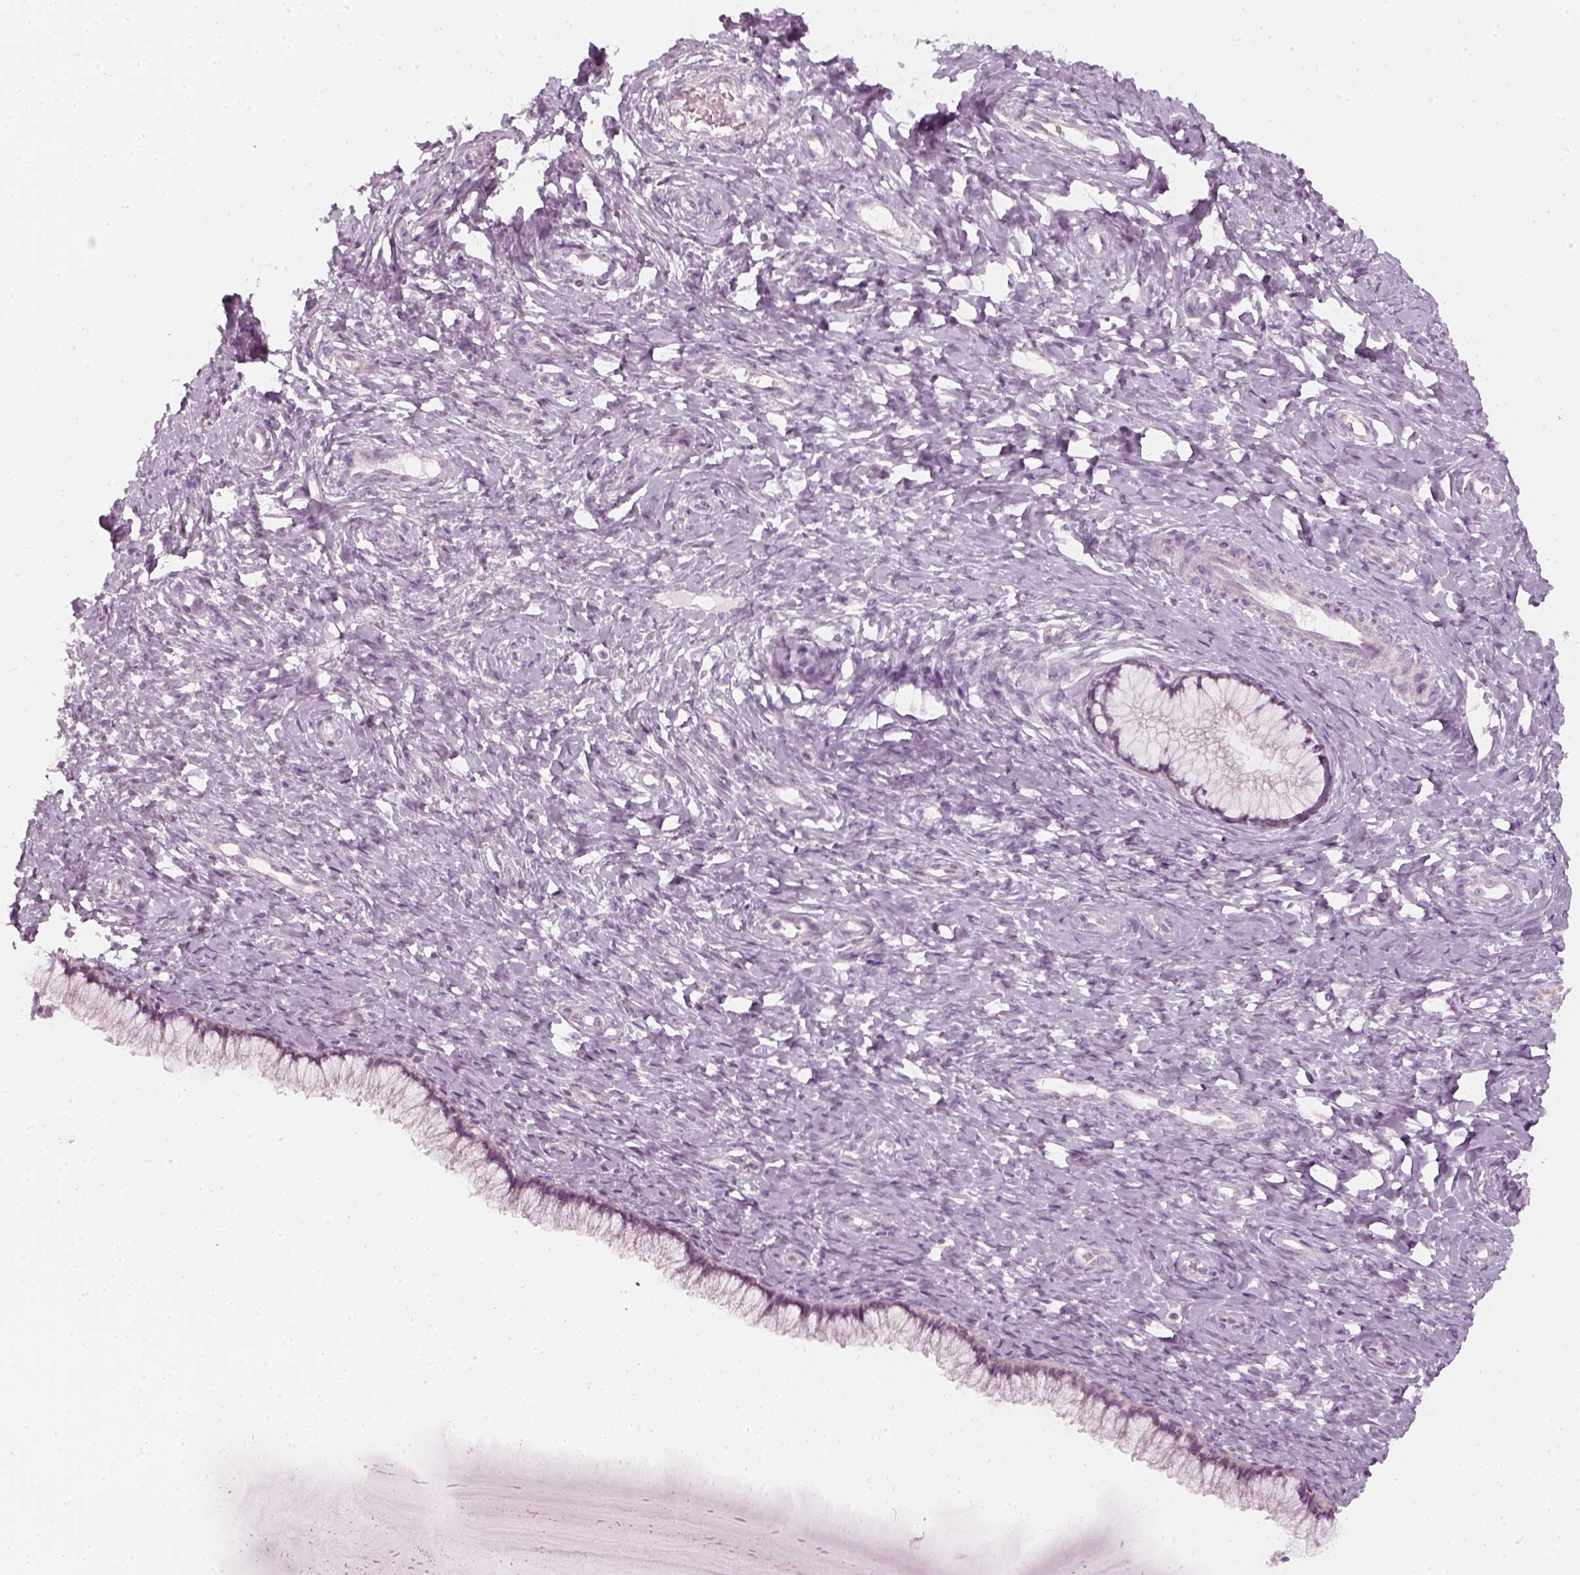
{"staining": {"intensity": "negative", "quantity": "none", "location": "none"}, "tissue": "cervix", "cell_type": "Glandular cells", "image_type": "normal", "snomed": [{"axis": "morphology", "description": "Normal tissue, NOS"}, {"axis": "topography", "description": "Cervix"}], "caption": "Immunohistochemistry histopathology image of normal cervix stained for a protein (brown), which demonstrates no expression in glandular cells.", "gene": "PRAME", "patient": {"sex": "female", "age": 37}}